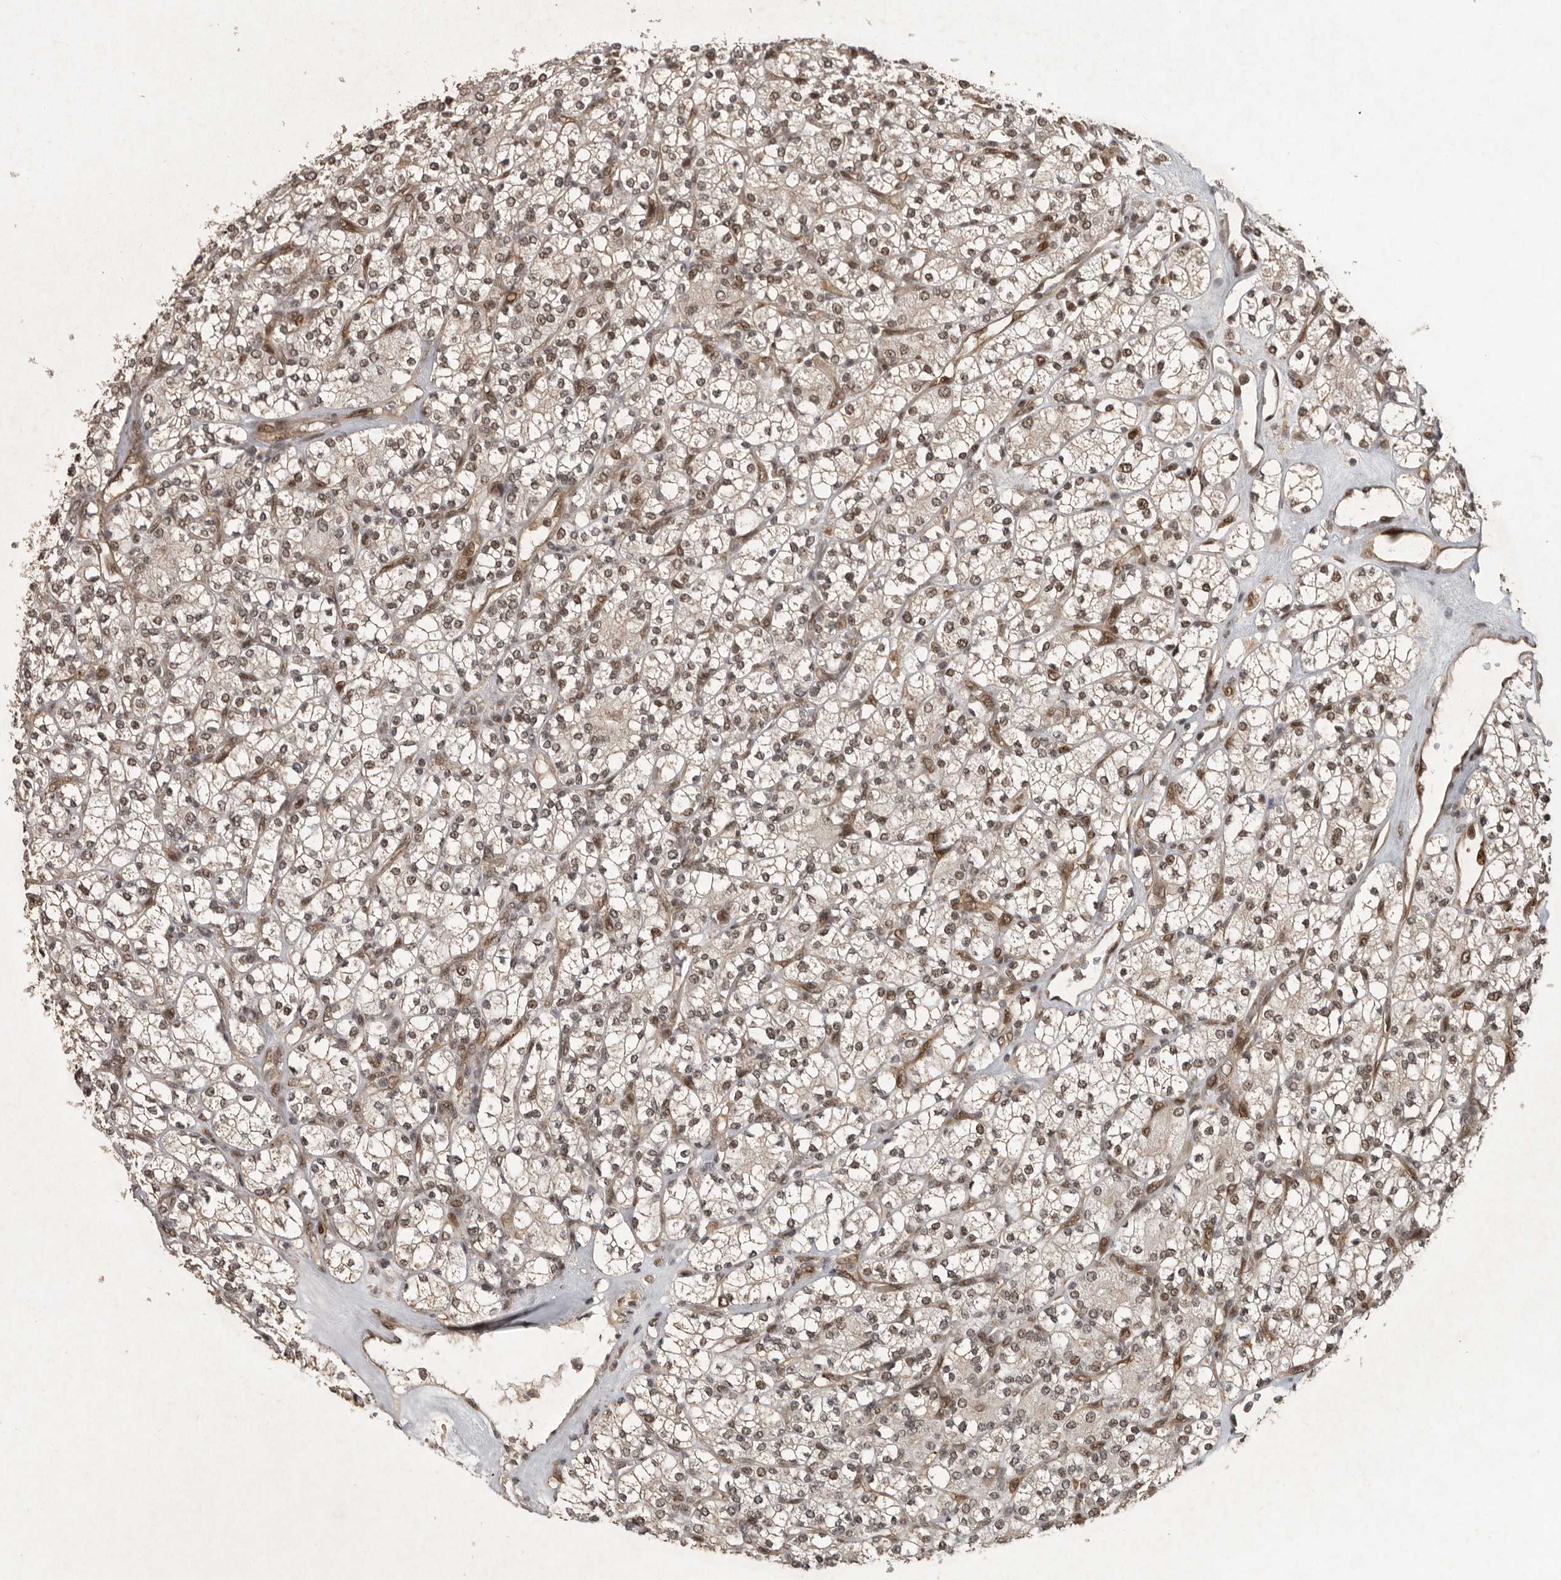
{"staining": {"intensity": "weak", "quantity": "25%-75%", "location": "nuclear"}, "tissue": "renal cancer", "cell_type": "Tumor cells", "image_type": "cancer", "snomed": [{"axis": "morphology", "description": "Adenocarcinoma, NOS"}, {"axis": "topography", "description": "Kidney"}], "caption": "A brown stain shows weak nuclear expression of a protein in human adenocarcinoma (renal) tumor cells. The protein is shown in brown color, while the nuclei are stained blue.", "gene": "CDC27", "patient": {"sex": "male", "age": 77}}